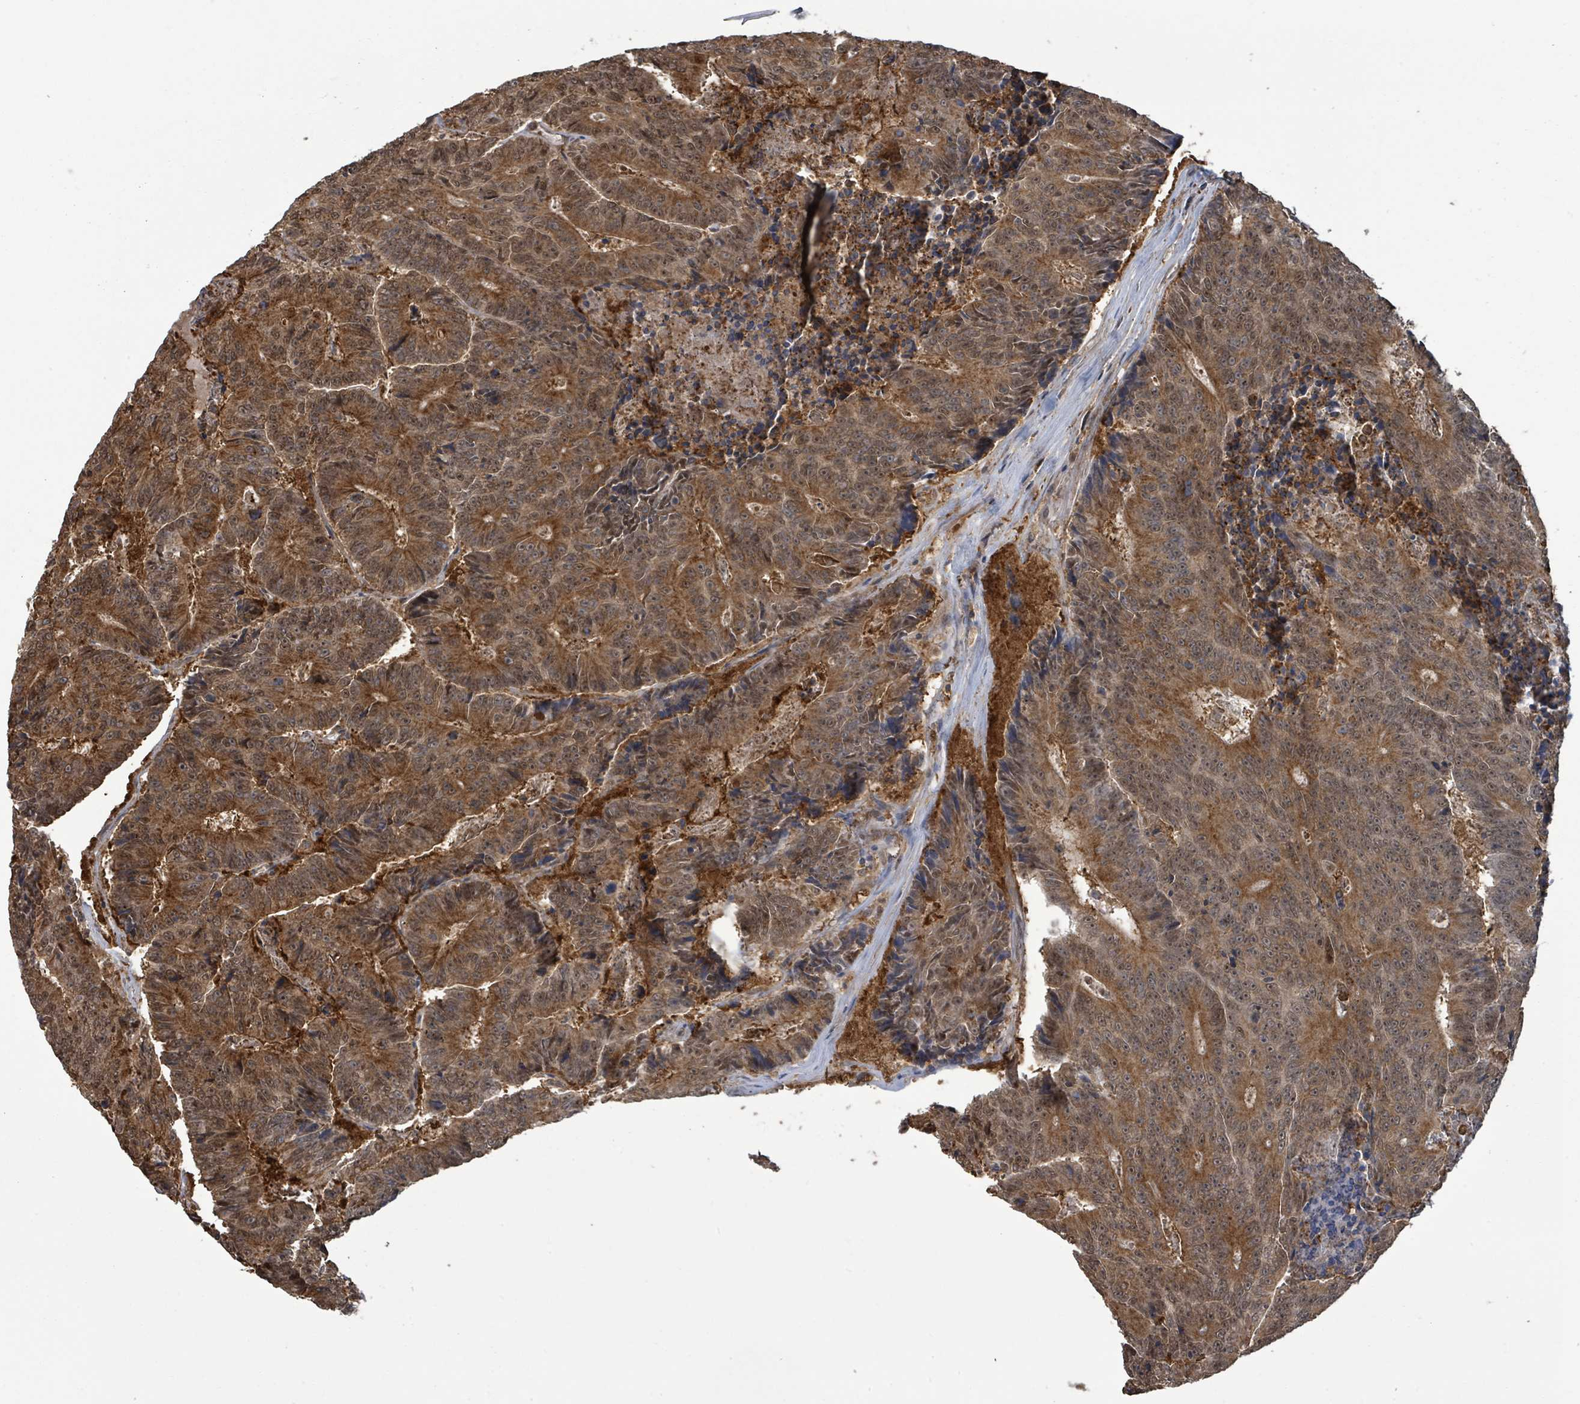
{"staining": {"intensity": "strong", "quantity": ">75%", "location": "cytoplasmic/membranous"}, "tissue": "colorectal cancer", "cell_type": "Tumor cells", "image_type": "cancer", "snomed": [{"axis": "morphology", "description": "Adenocarcinoma, NOS"}, {"axis": "topography", "description": "Colon"}], "caption": "Colorectal cancer stained for a protein (brown) reveals strong cytoplasmic/membranous positive positivity in about >75% of tumor cells.", "gene": "KLC1", "patient": {"sex": "male", "age": 83}}